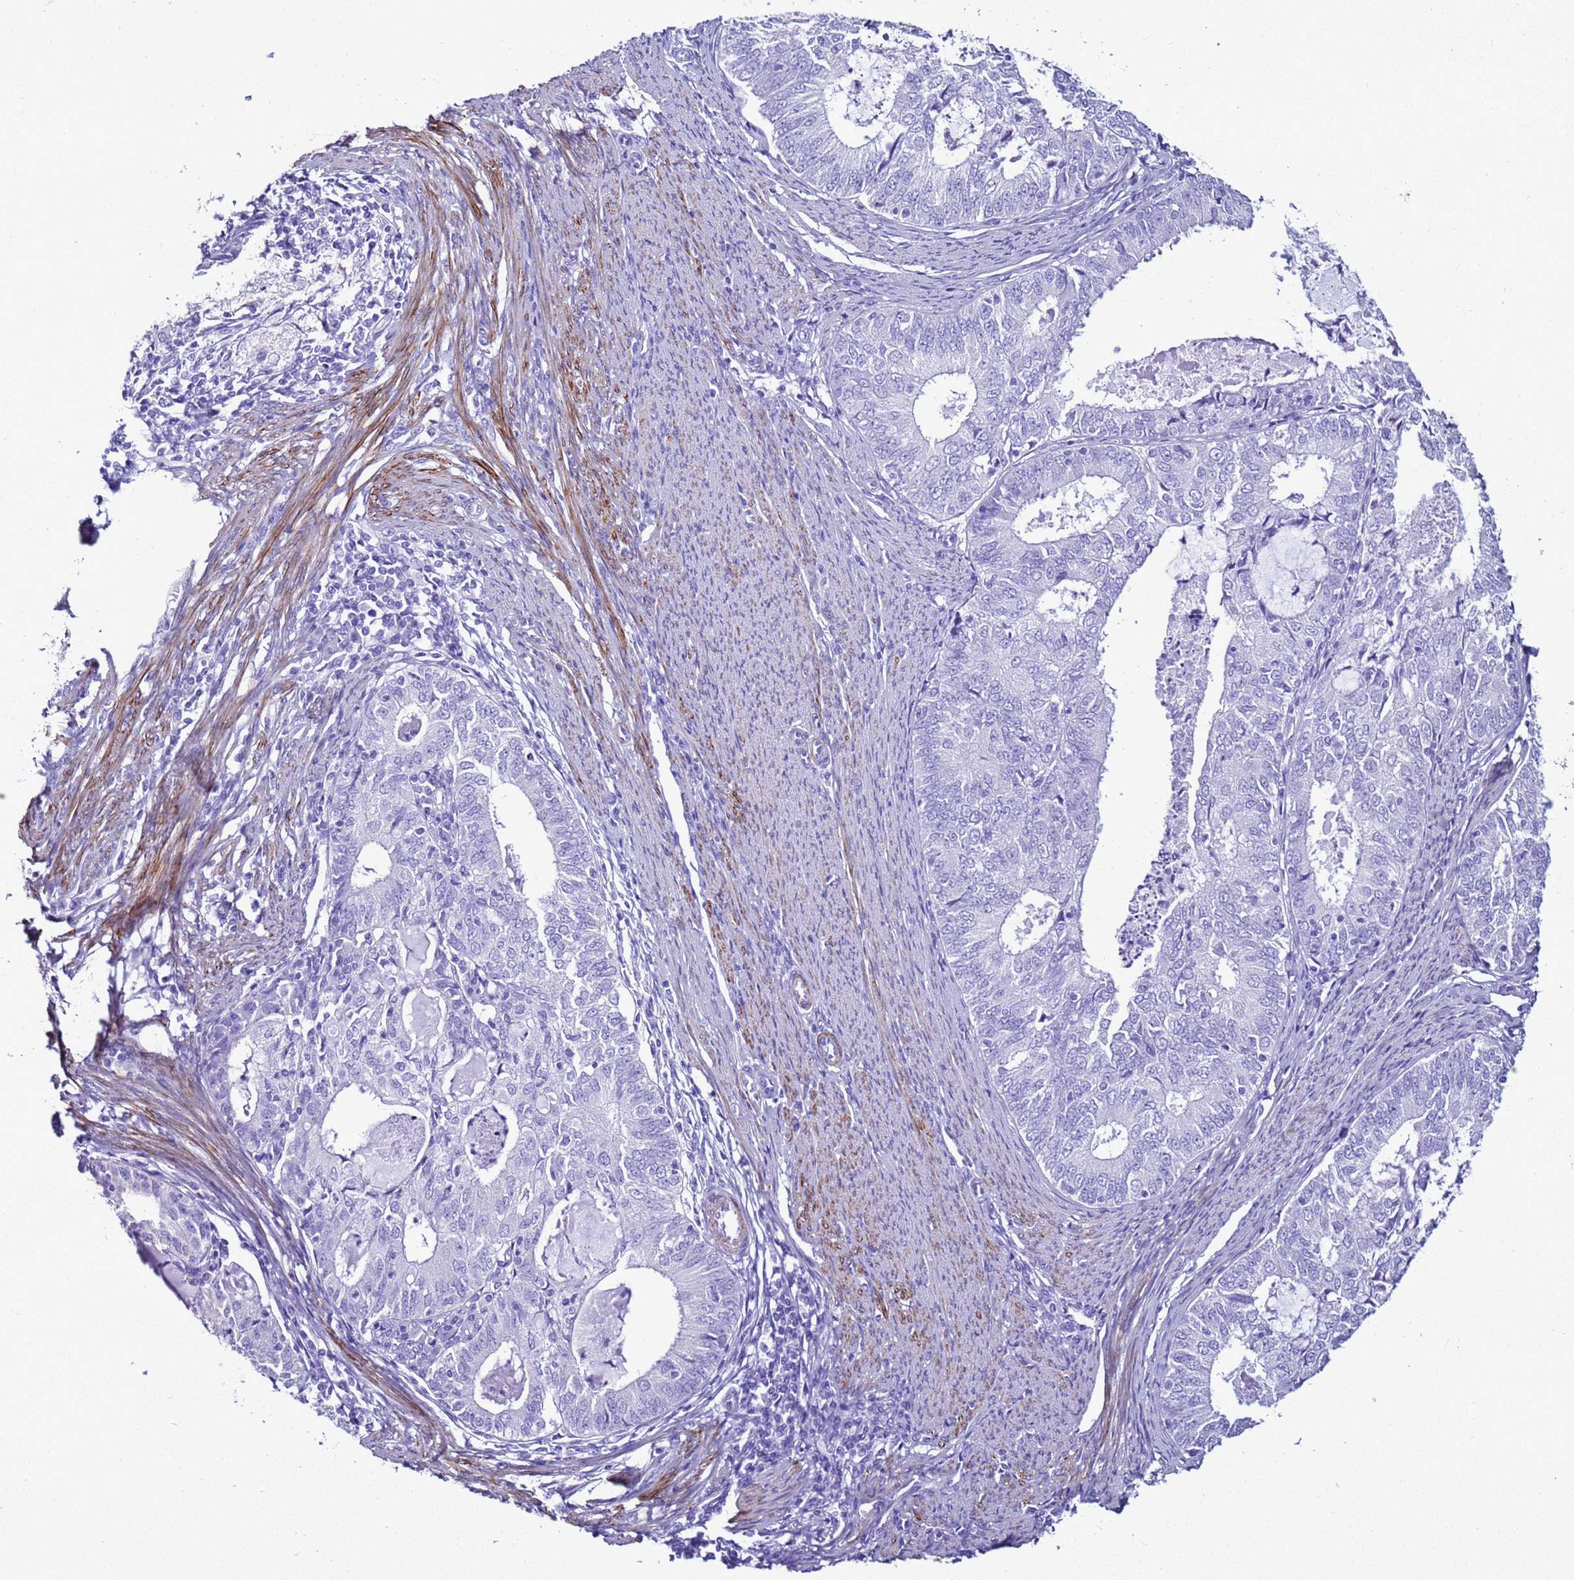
{"staining": {"intensity": "negative", "quantity": "none", "location": "none"}, "tissue": "endometrial cancer", "cell_type": "Tumor cells", "image_type": "cancer", "snomed": [{"axis": "morphology", "description": "Adenocarcinoma, NOS"}, {"axis": "topography", "description": "Endometrium"}], "caption": "An immunohistochemistry photomicrograph of adenocarcinoma (endometrial) is shown. There is no staining in tumor cells of adenocarcinoma (endometrial). The staining is performed using DAB (3,3'-diaminobenzidine) brown chromogen with nuclei counter-stained in using hematoxylin.", "gene": "LCMT1", "patient": {"sex": "female", "age": 57}}